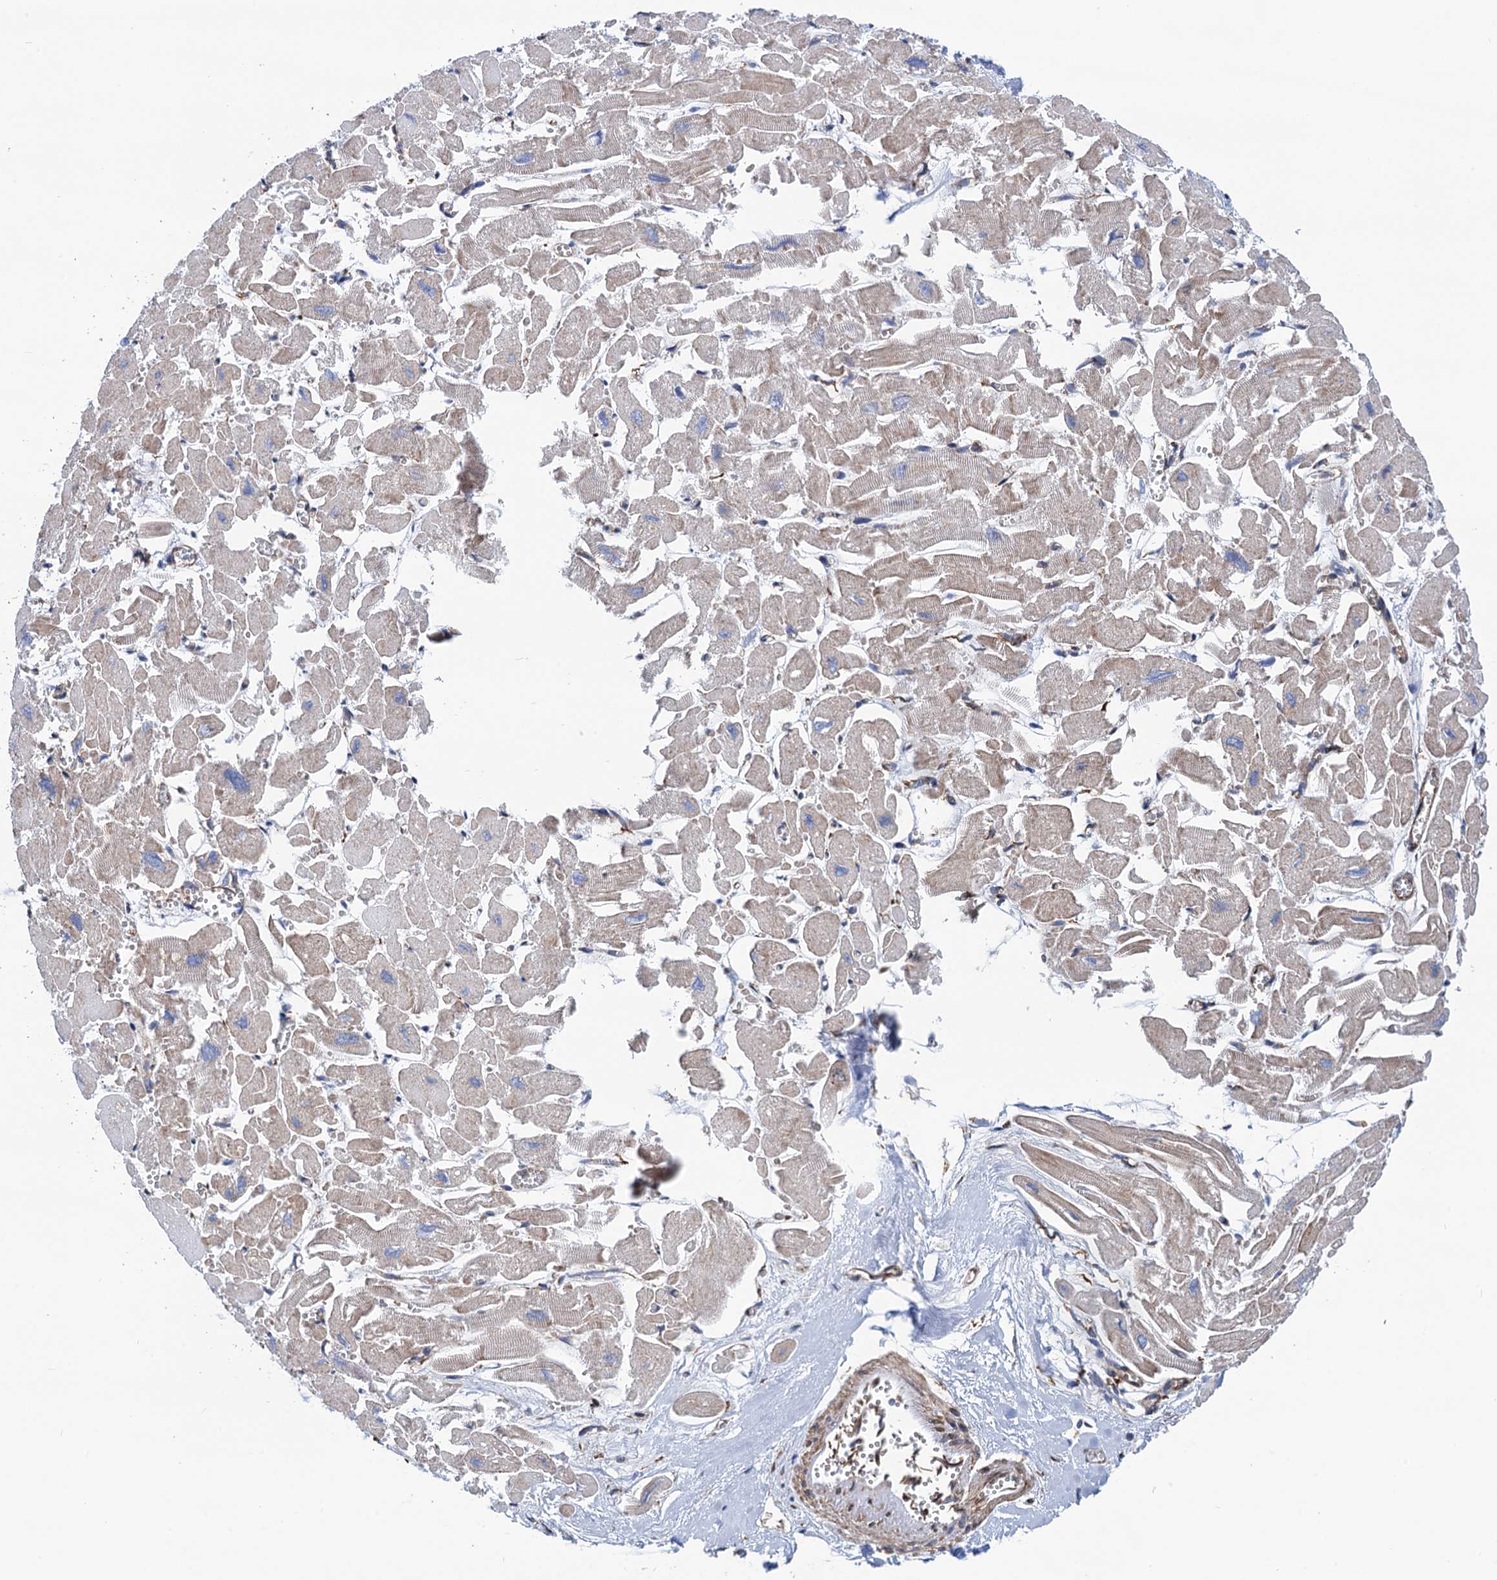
{"staining": {"intensity": "moderate", "quantity": "<25%", "location": "cytoplasmic/membranous"}, "tissue": "heart muscle", "cell_type": "Cardiomyocytes", "image_type": "normal", "snomed": [{"axis": "morphology", "description": "Normal tissue, NOS"}, {"axis": "topography", "description": "Heart"}], "caption": "About <25% of cardiomyocytes in benign human heart muscle display moderate cytoplasmic/membranous protein positivity as visualized by brown immunohistochemical staining.", "gene": "SLC12A7", "patient": {"sex": "male", "age": 54}}